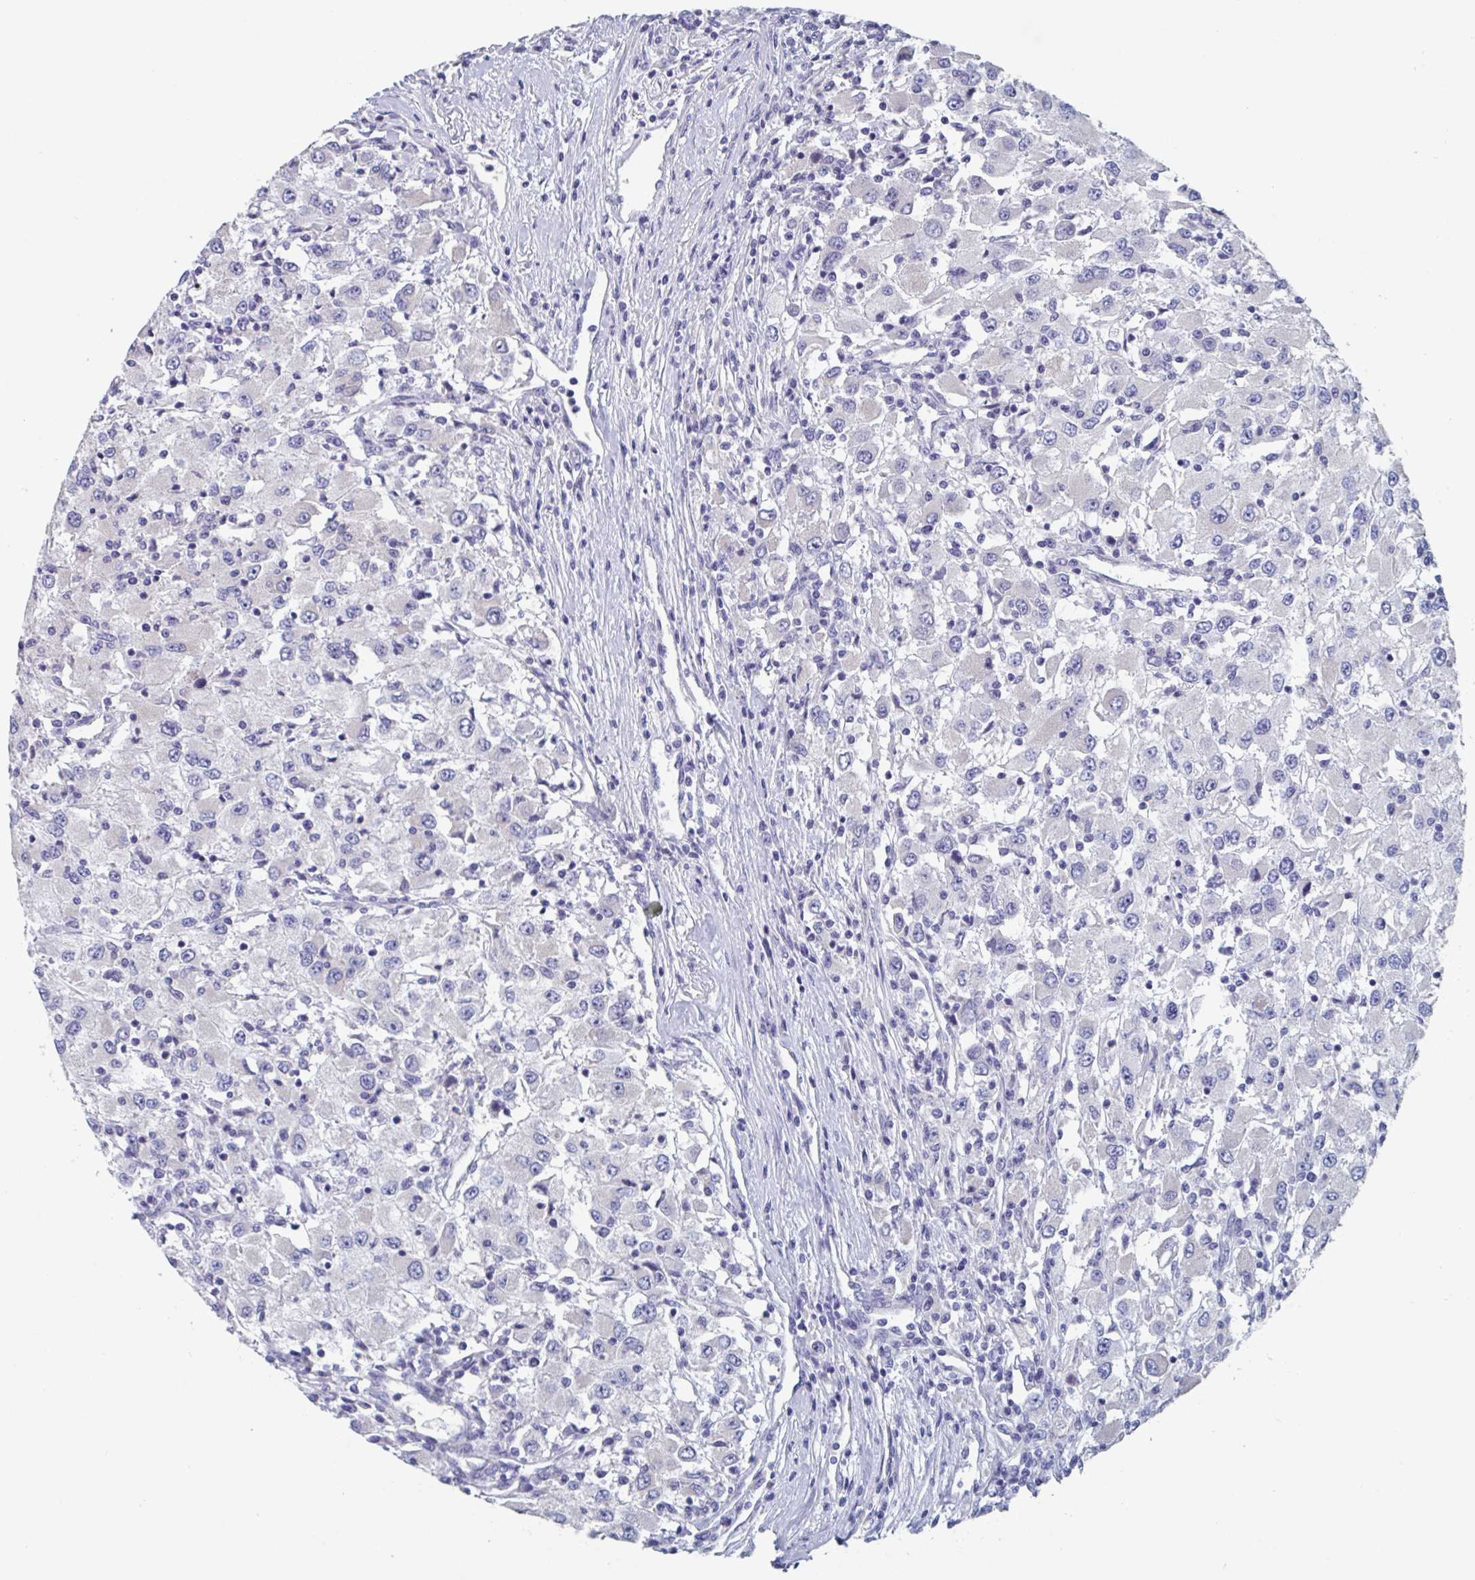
{"staining": {"intensity": "negative", "quantity": "none", "location": "none"}, "tissue": "renal cancer", "cell_type": "Tumor cells", "image_type": "cancer", "snomed": [{"axis": "morphology", "description": "Adenocarcinoma, NOS"}, {"axis": "topography", "description": "Kidney"}], "caption": "The histopathology image shows no significant positivity in tumor cells of renal cancer (adenocarcinoma).", "gene": "ABHD16A", "patient": {"sex": "female", "age": 67}}